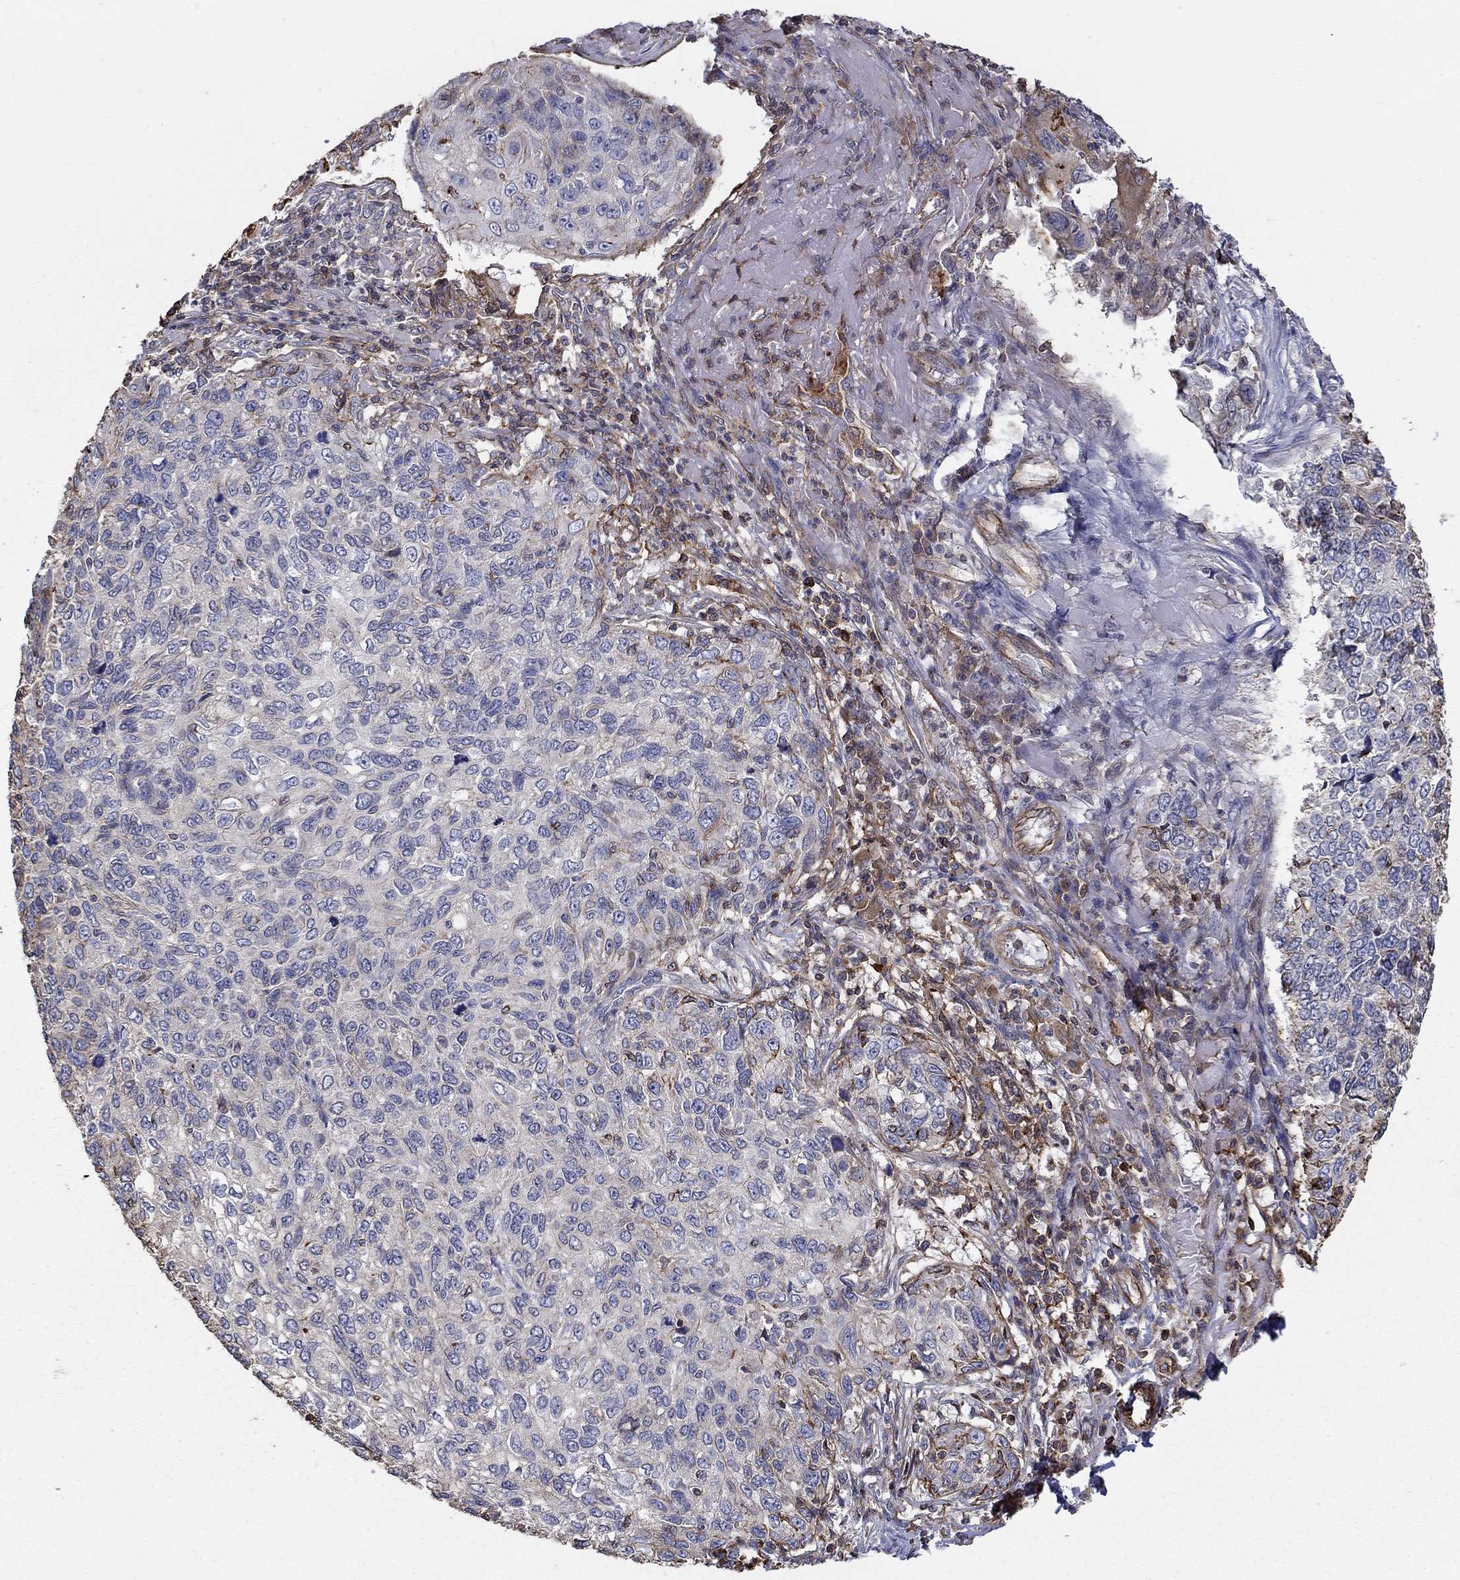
{"staining": {"intensity": "weak", "quantity": "25%-75%", "location": "cytoplasmic/membranous"}, "tissue": "skin cancer", "cell_type": "Tumor cells", "image_type": "cancer", "snomed": [{"axis": "morphology", "description": "Squamous cell carcinoma, NOS"}, {"axis": "topography", "description": "Skin"}], "caption": "There is low levels of weak cytoplasmic/membranous positivity in tumor cells of squamous cell carcinoma (skin), as demonstrated by immunohistochemical staining (brown color).", "gene": "NPHP1", "patient": {"sex": "male", "age": 92}}